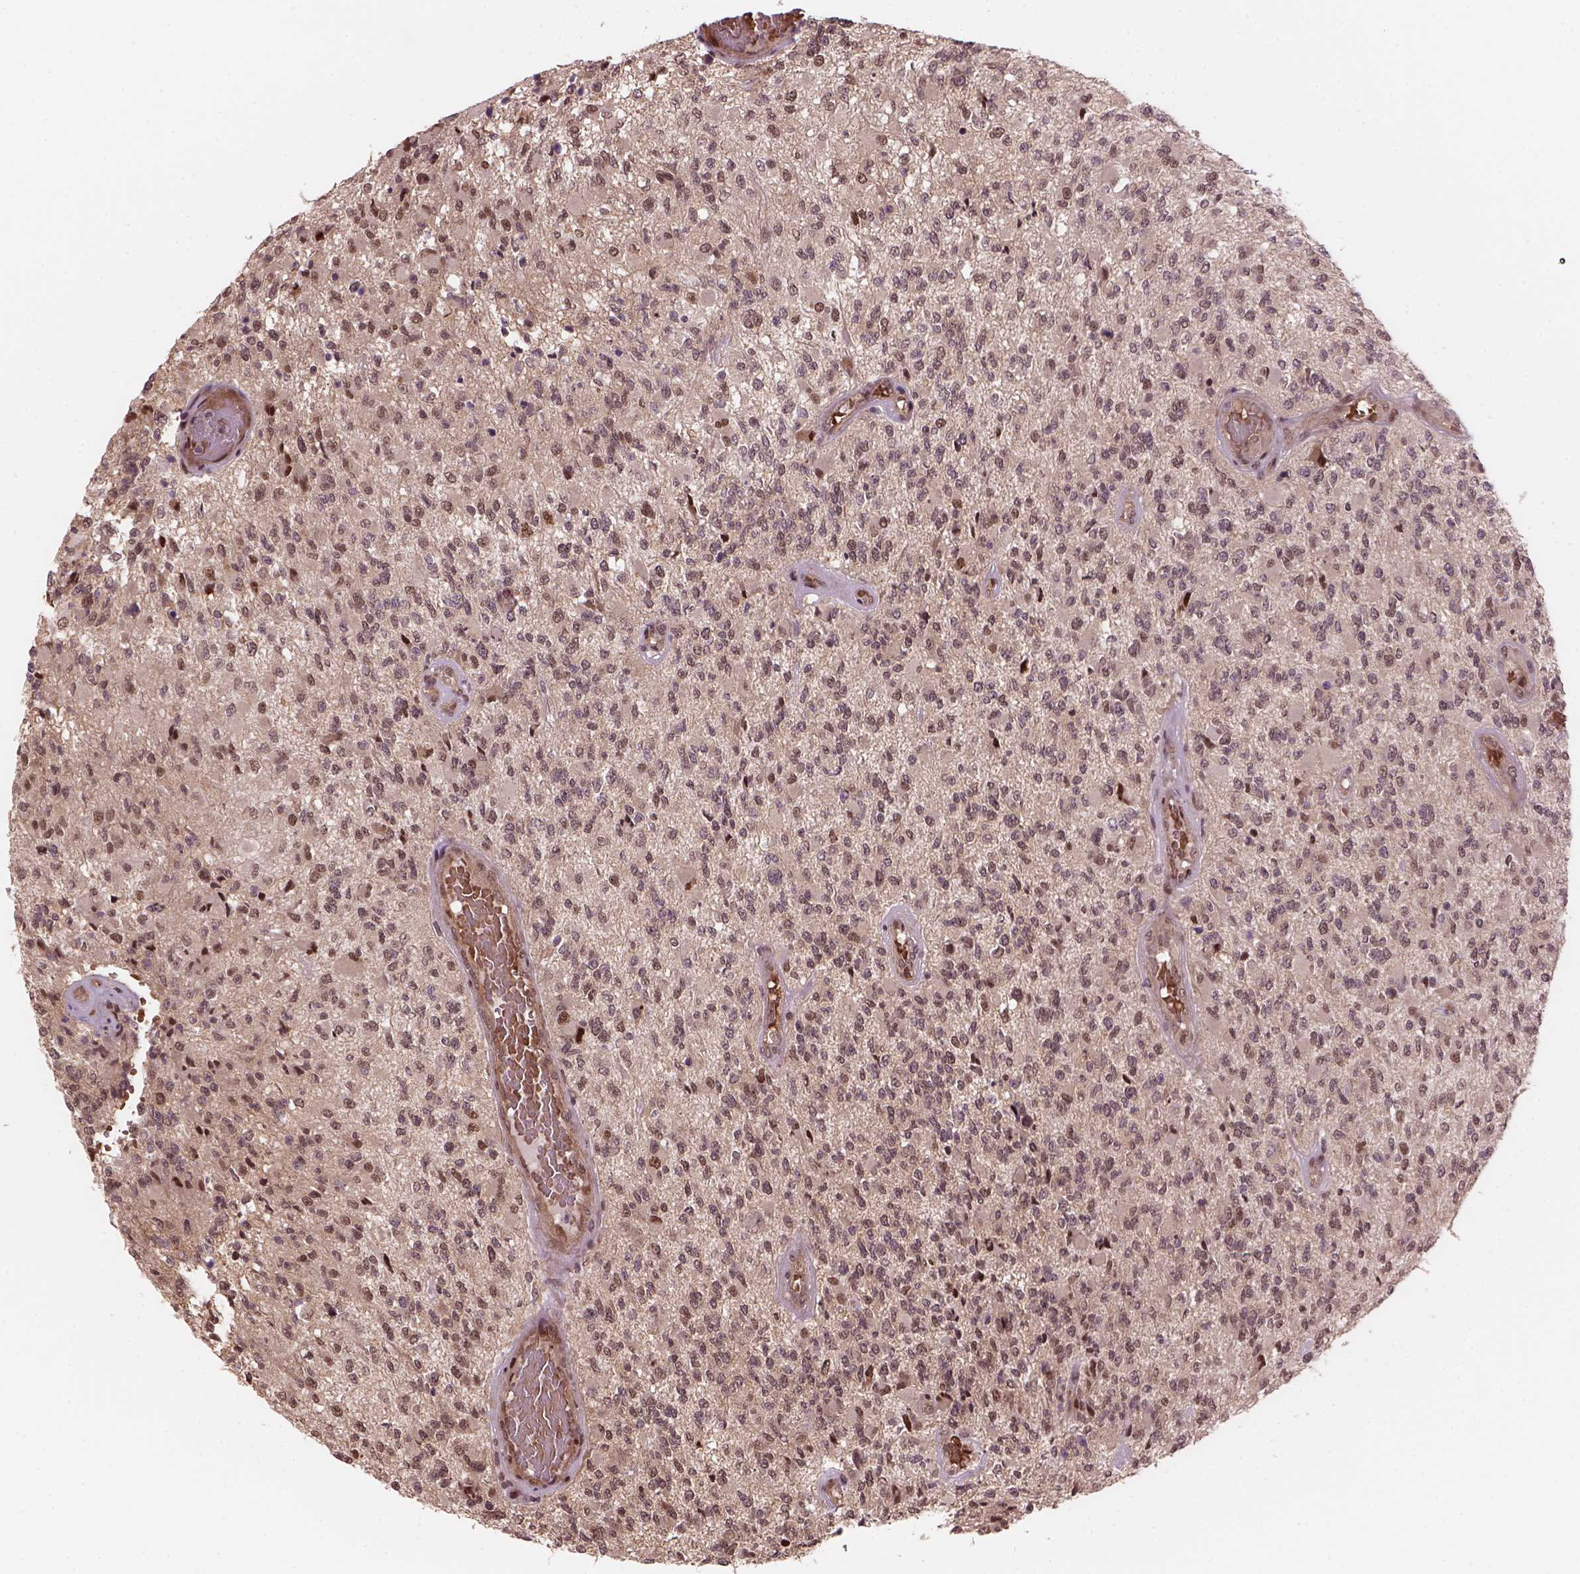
{"staining": {"intensity": "moderate", "quantity": "25%-75%", "location": "cytoplasmic/membranous,nuclear"}, "tissue": "glioma", "cell_type": "Tumor cells", "image_type": "cancer", "snomed": [{"axis": "morphology", "description": "Glioma, malignant, High grade"}, {"axis": "topography", "description": "Brain"}], "caption": "A high-resolution photomicrograph shows immunohistochemistry staining of glioma, which displays moderate cytoplasmic/membranous and nuclear staining in approximately 25%-75% of tumor cells. The staining was performed using DAB, with brown indicating positive protein expression. Nuclei are stained blue with hematoxylin.", "gene": "PSMD11", "patient": {"sex": "female", "age": 63}}